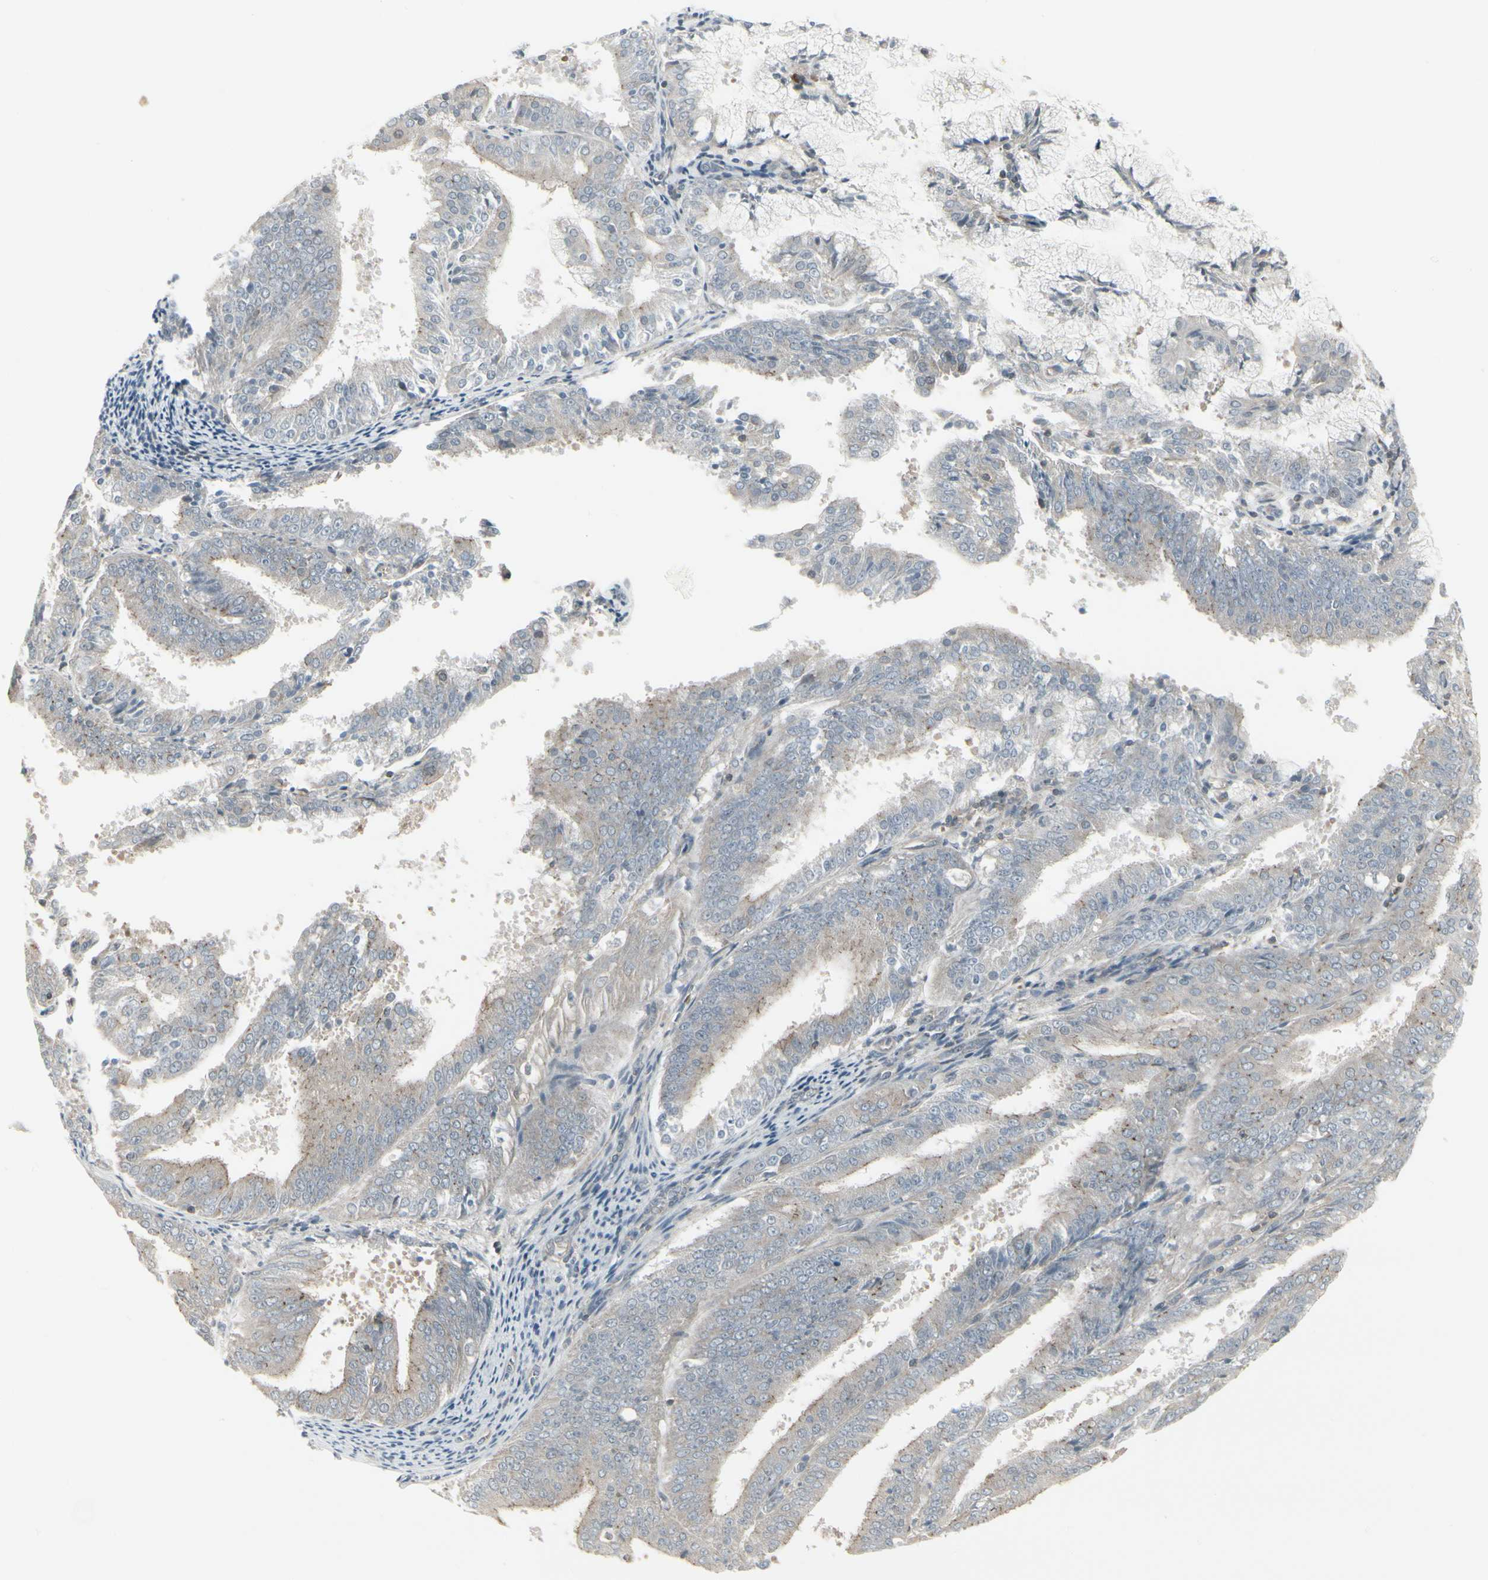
{"staining": {"intensity": "weak", "quantity": ">75%", "location": "cytoplasmic/membranous"}, "tissue": "endometrial cancer", "cell_type": "Tumor cells", "image_type": "cancer", "snomed": [{"axis": "morphology", "description": "Adenocarcinoma, NOS"}, {"axis": "topography", "description": "Endometrium"}], "caption": "Immunohistochemistry of endometrial cancer (adenocarcinoma) shows low levels of weak cytoplasmic/membranous staining in about >75% of tumor cells.", "gene": "EPS15", "patient": {"sex": "female", "age": 63}}